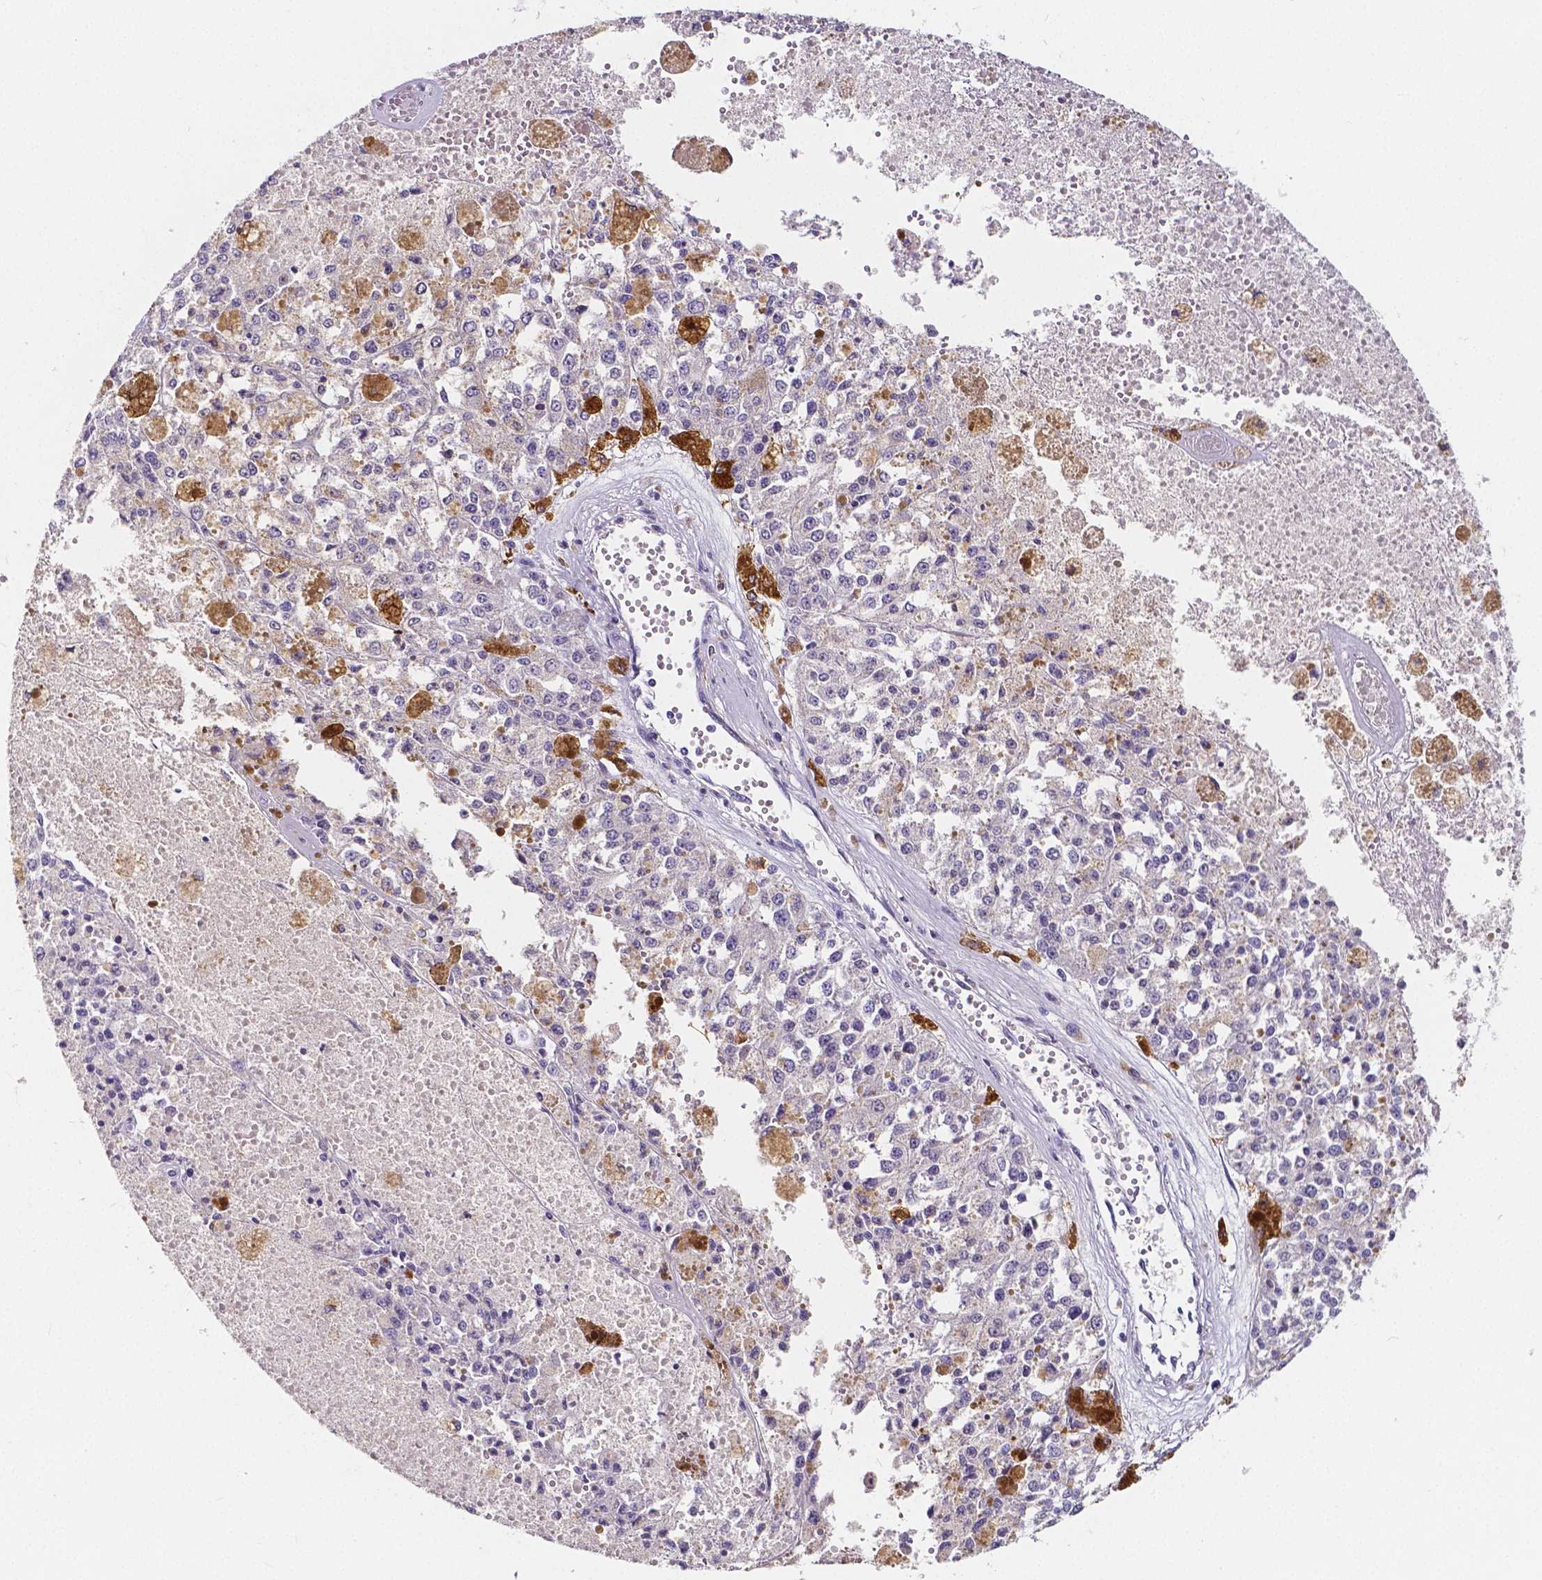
{"staining": {"intensity": "negative", "quantity": "none", "location": "none"}, "tissue": "melanoma", "cell_type": "Tumor cells", "image_type": "cancer", "snomed": [{"axis": "morphology", "description": "Malignant melanoma, Metastatic site"}, {"axis": "topography", "description": "Lymph node"}], "caption": "There is no significant staining in tumor cells of melanoma.", "gene": "ACP5", "patient": {"sex": "female", "age": 64}}